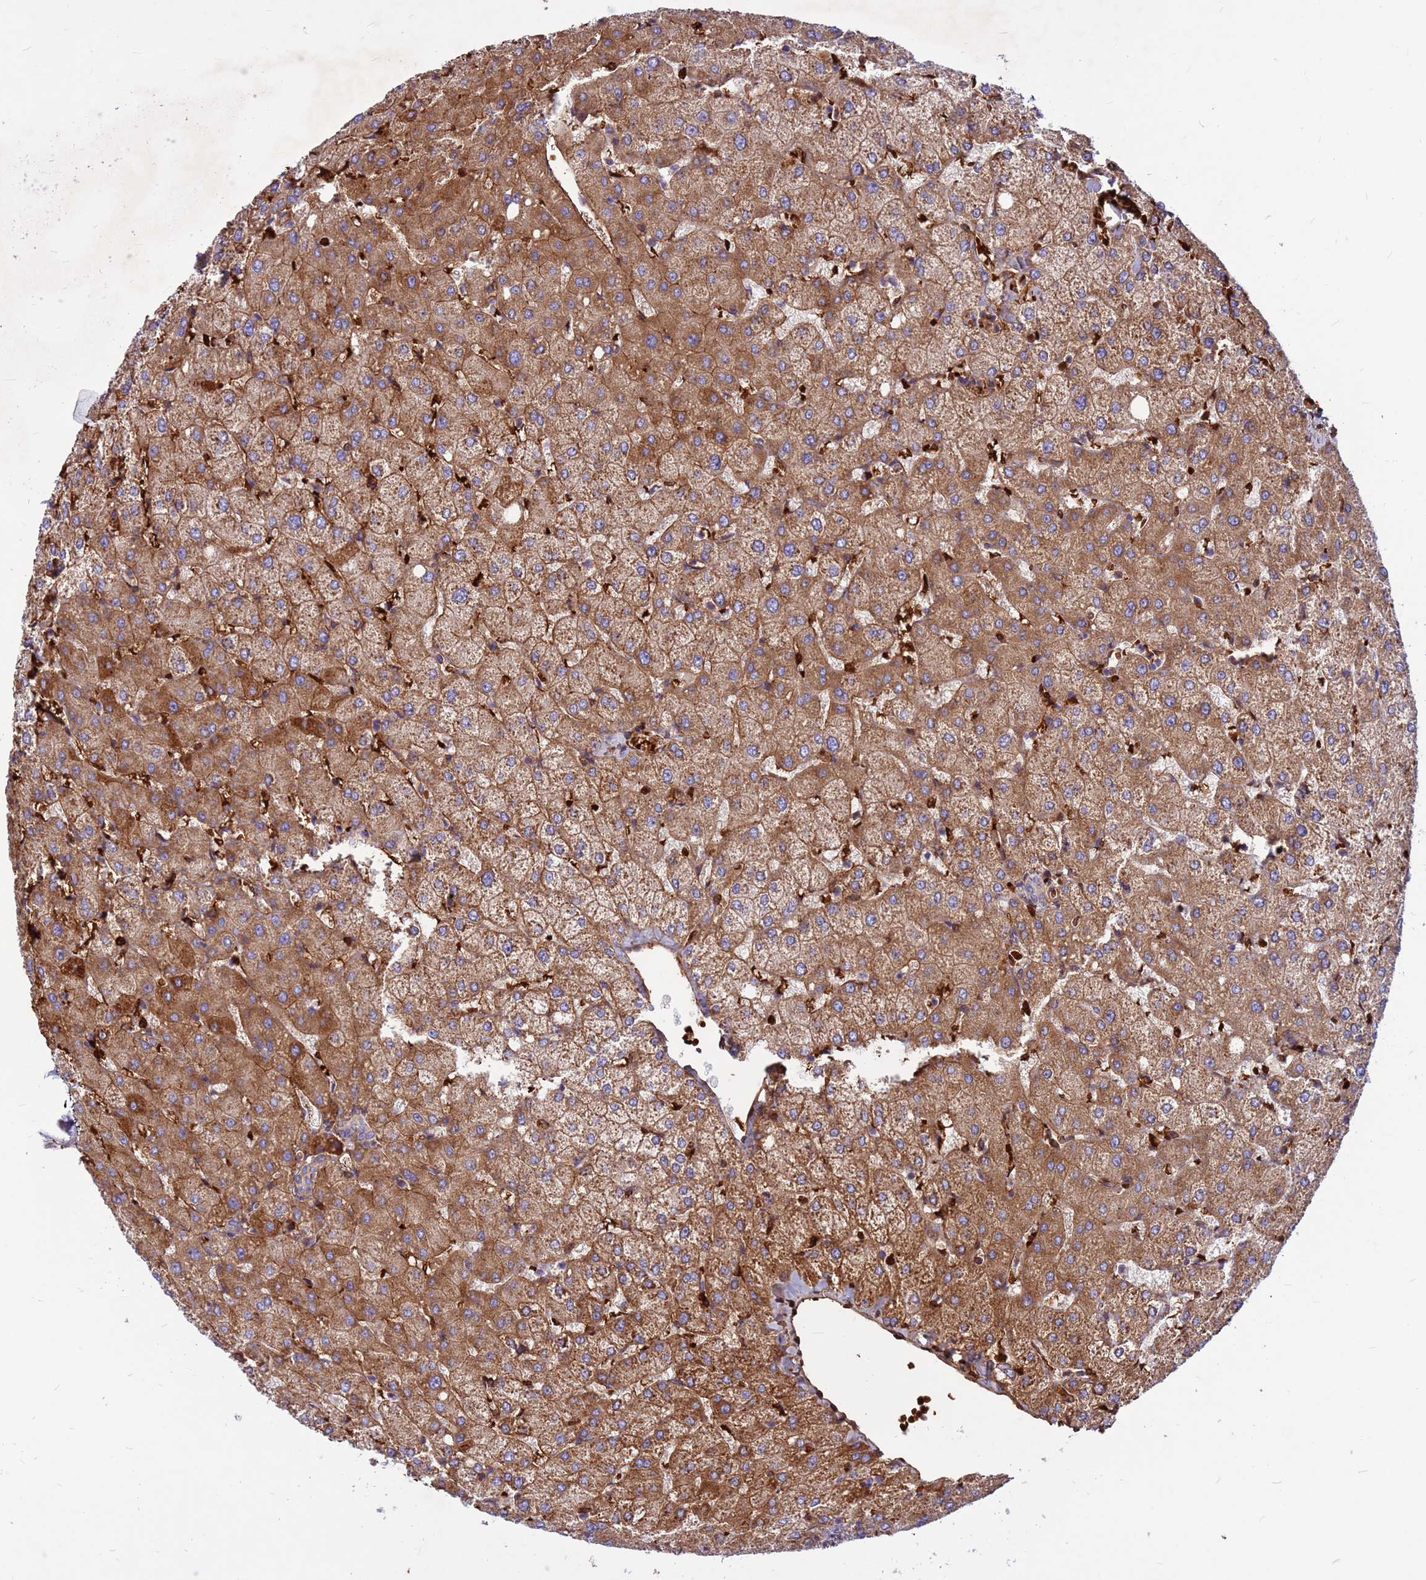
{"staining": {"intensity": "weak", "quantity": ">75%", "location": "cytoplasmic/membranous"}, "tissue": "liver", "cell_type": "Cholangiocytes", "image_type": "normal", "snomed": [{"axis": "morphology", "description": "Normal tissue, NOS"}, {"axis": "topography", "description": "Liver"}], "caption": "IHC staining of unremarkable liver, which exhibits low levels of weak cytoplasmic/membranous staining in about >75% of cholangiocytes indicating weak cytoplasmic/membranous protein positivity. The staining was performed using DAB (3,3'-diaminobenzidine) (brown) for protein detection and nuclei were counterstained in hematoxylin (blue).", "gene": "ZNF669", "patient": {"sex": "female", "age": 54}}